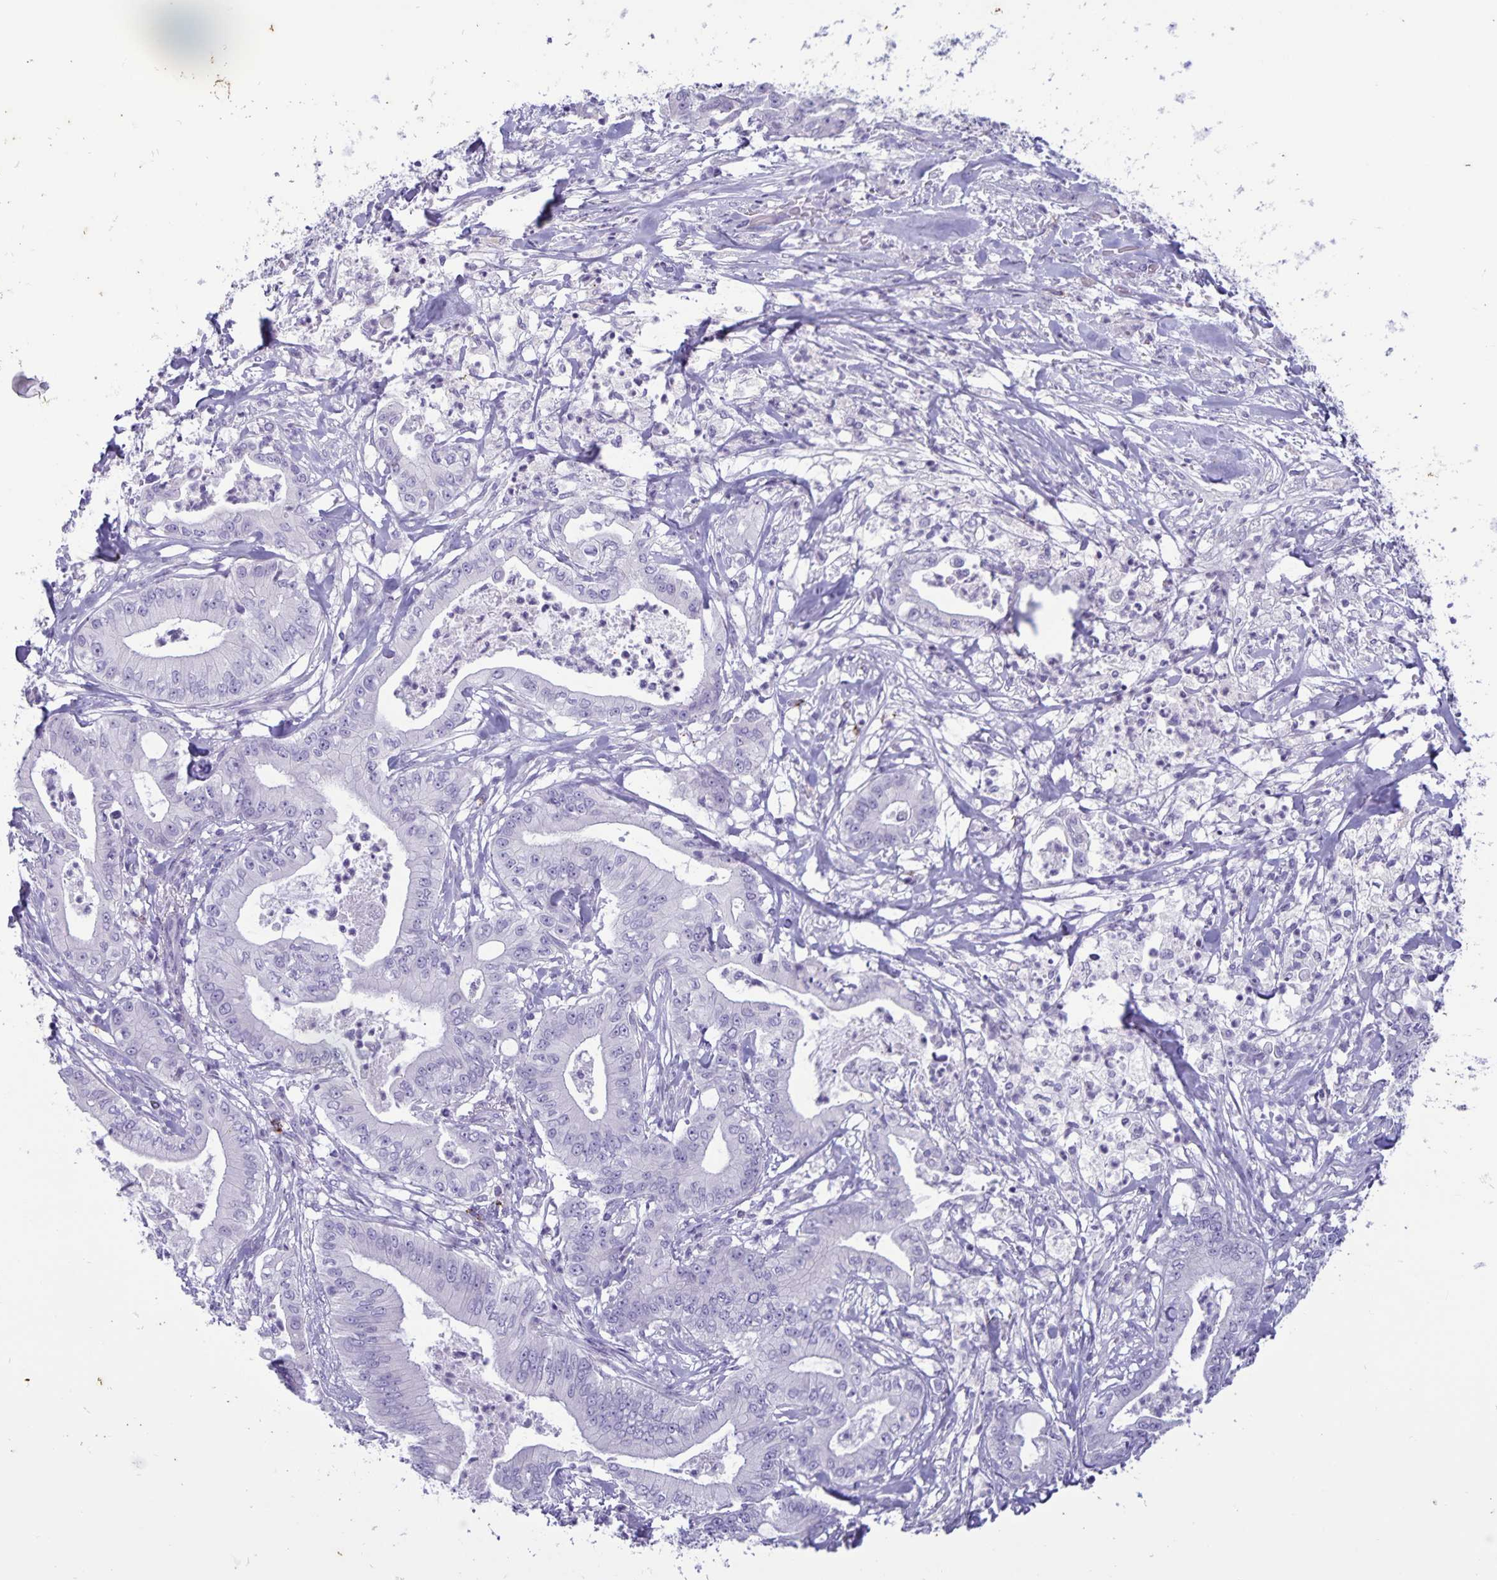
{"staining": {"intensity": "negative", "quantity": "none", "location": "none"}, "tissue": "pancreatic cancer", "cell_type": "Tumor cells", "image_type": "cancer", "snomed": [{"axis": "morphology", "description": "Adenocarcinoma, NOS"}, {"axis": "topography", "description": "Pancreas"}], "caption": "Immunohistochemistry (IHC) of human adenocarcinoma (pancreatic) reveals no positivity in tumor cells. (IHC, brightfield microscopy, high magnification).", "gene": "IBTK", "patient": {"sex": "male", "age": 71}}